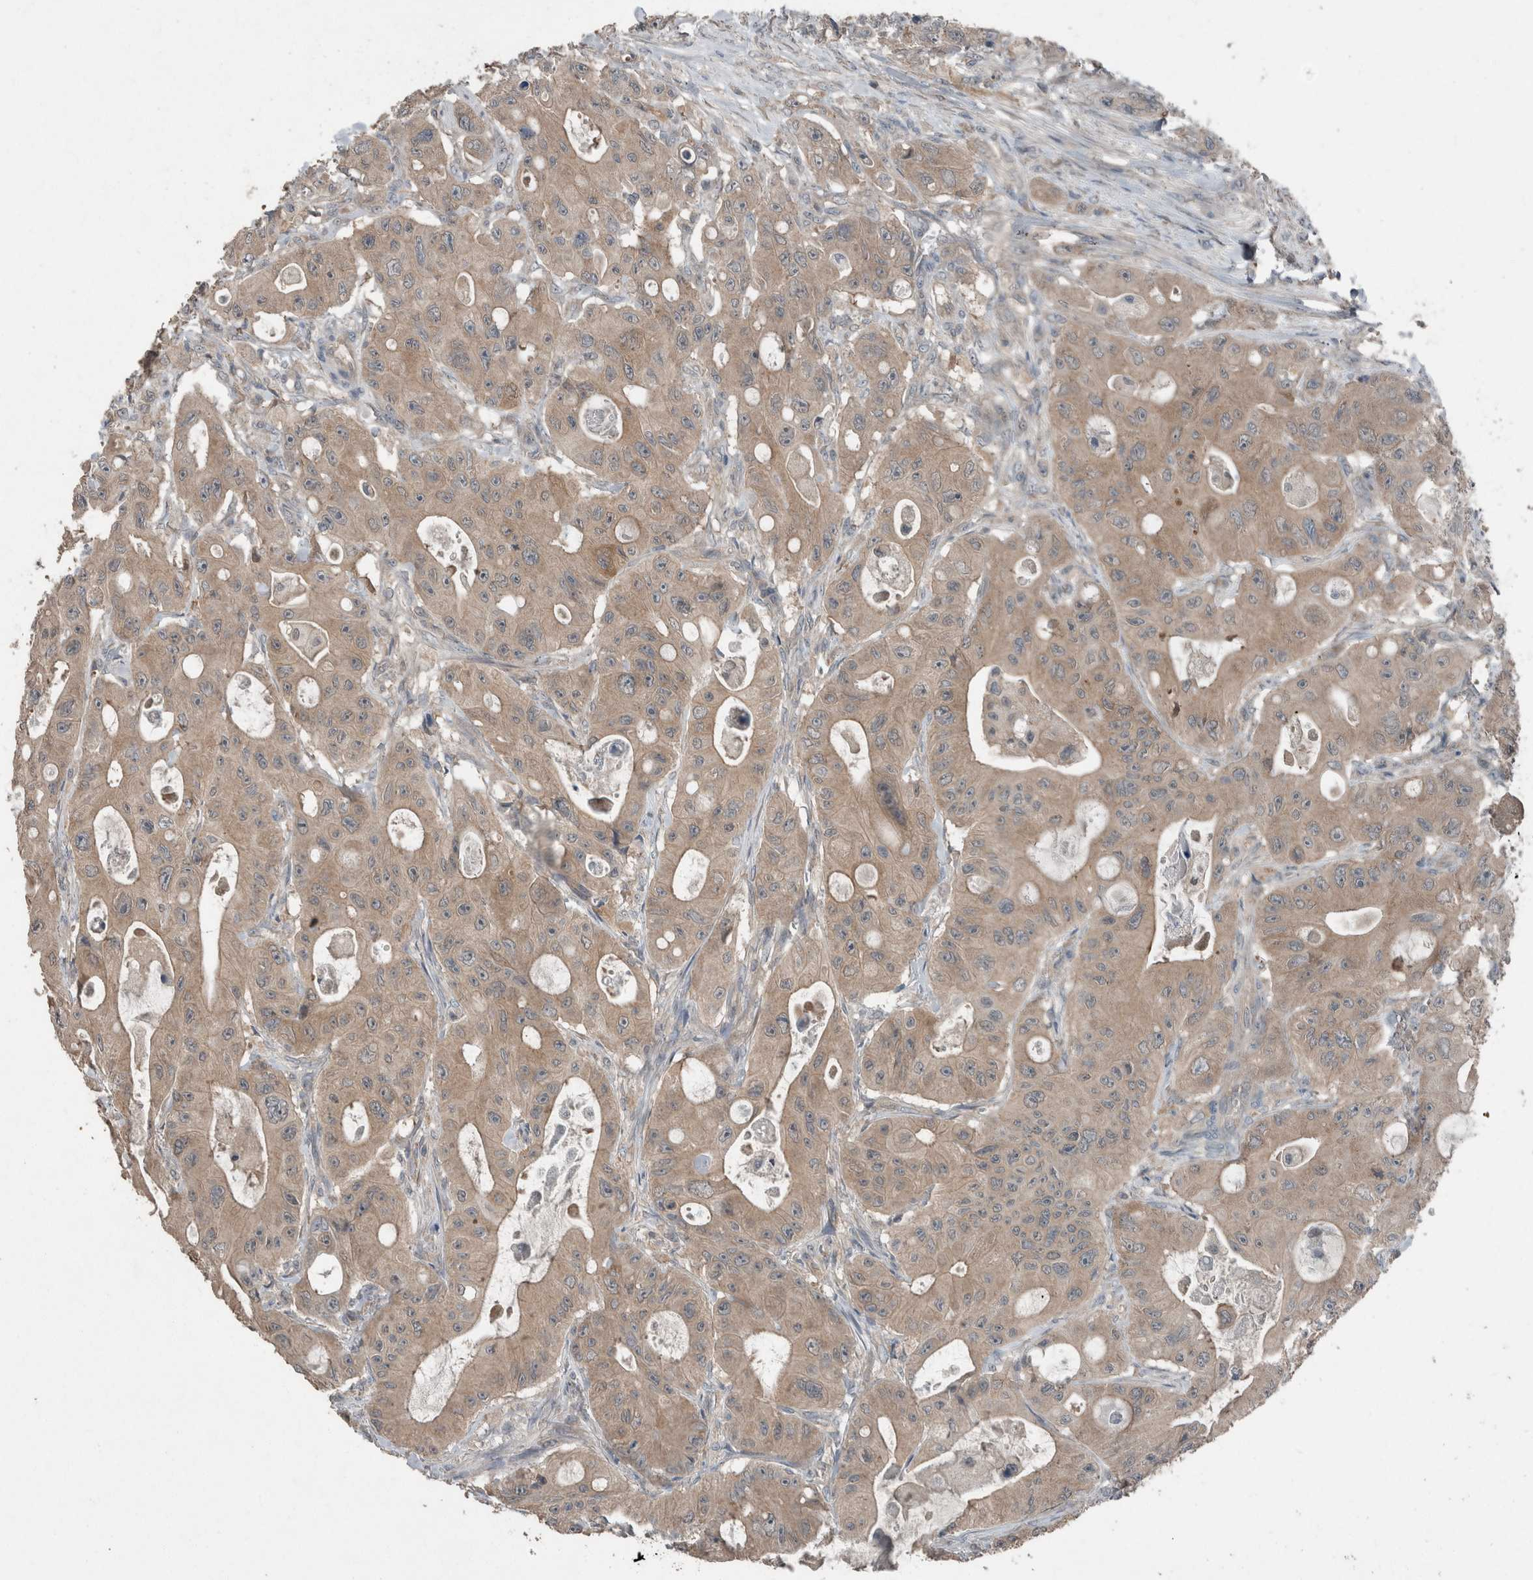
{"staining": {"intensity": "weak", "quantity": ">75%", "location": "cytoplasmic/membranous"}, "tissue": "colorectal cancer", "cell_type": "Tumor cells", "image_type": "cancer", "snomed": [{"axis": "morphology", "description": "Adenocarcinoma, NOS"}, {"axis": "topography", "description": "Colon"}], "caption": "The micrograph exhibits a brown stain indicating the presence of a protein in the cytoplasmic/membranous of tumor cells in colorectal cancer (adenocarcinoma).", "gene": "KNTC1", "patient": {"sex": "female", "age": 46}}